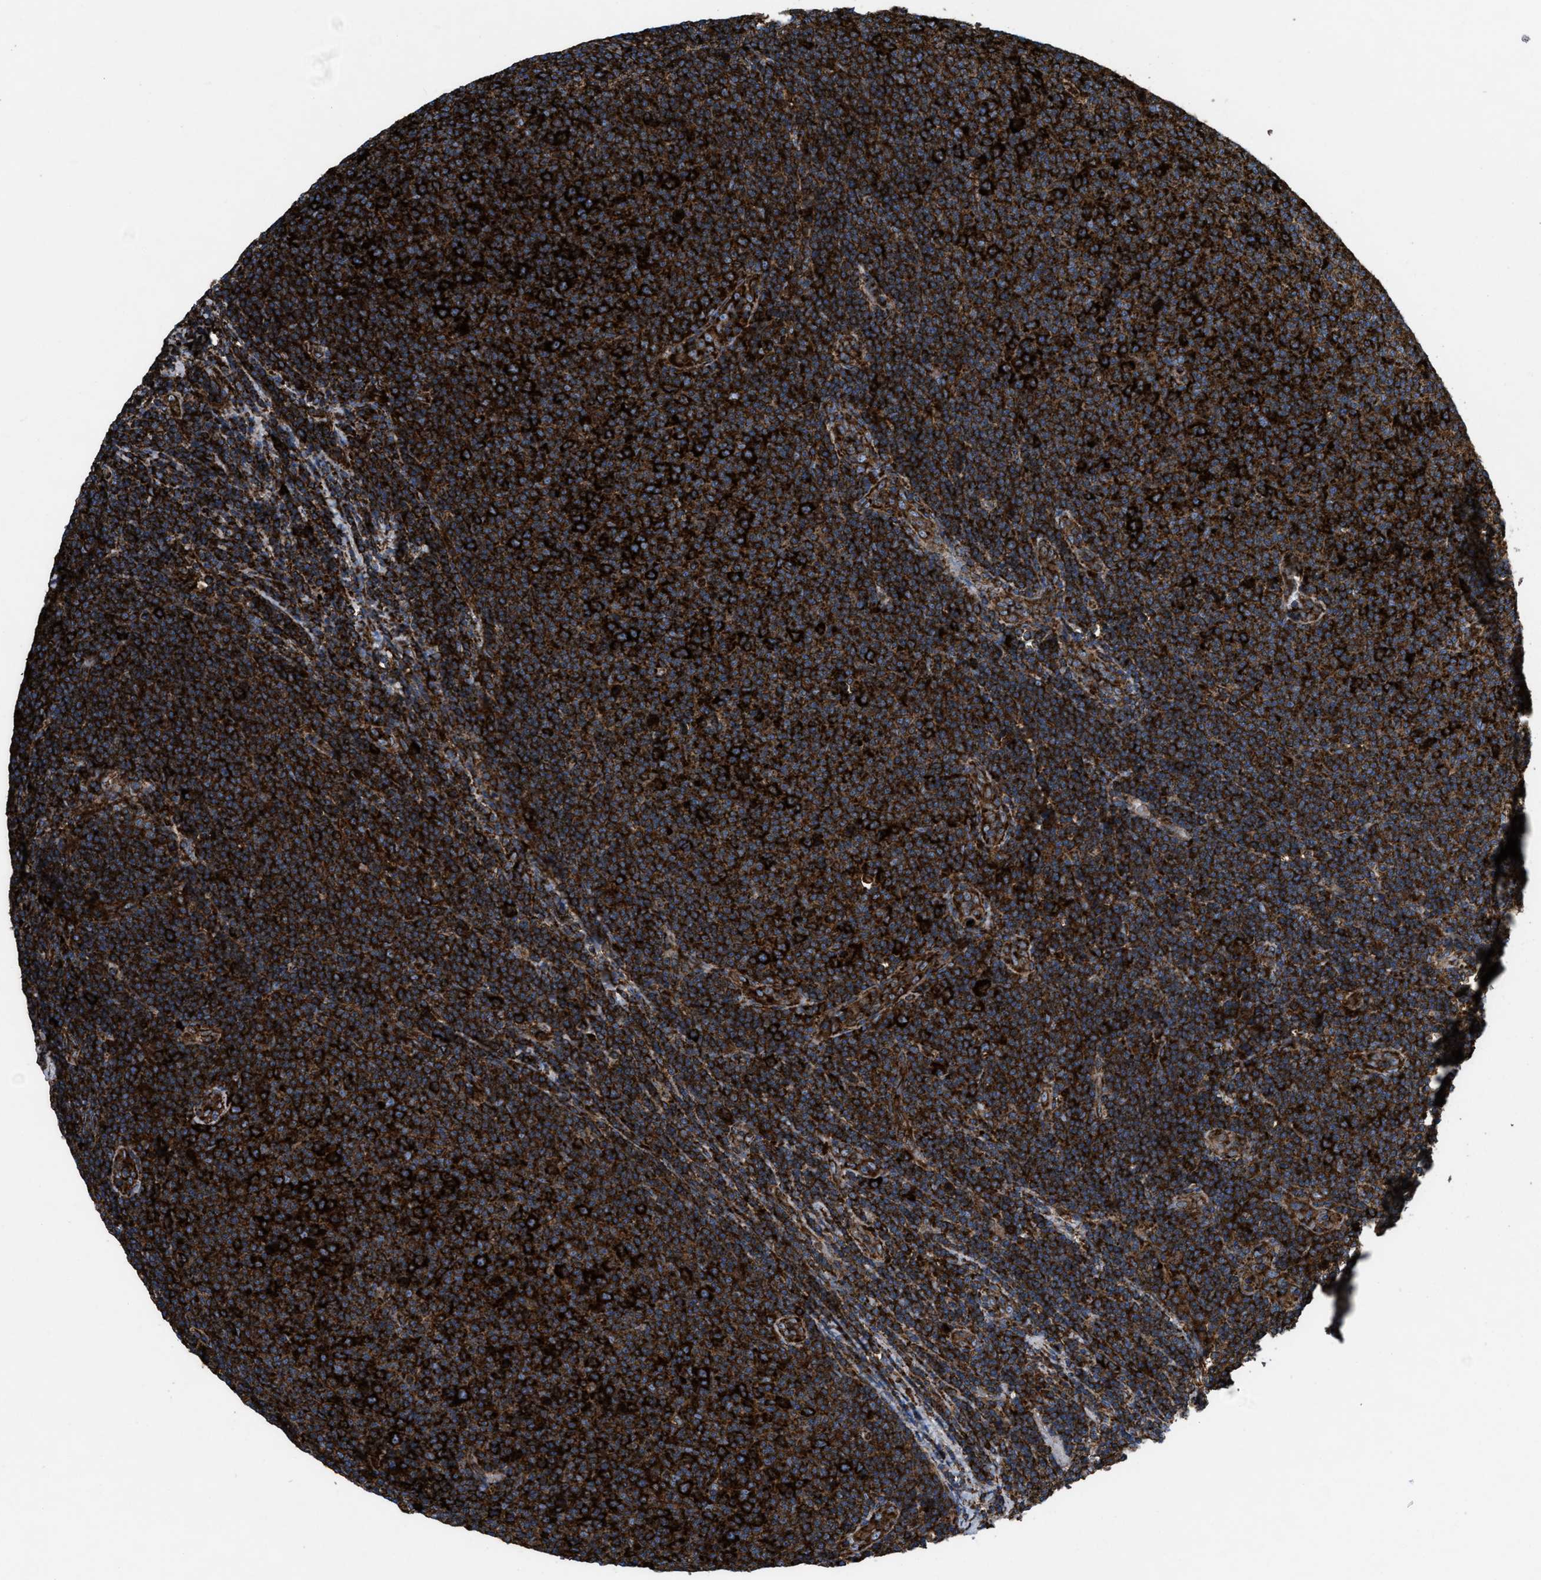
{"staining": {"intensity": "strong", "quantity": ">75%", "location": "cytoplasmic/membranous"}, "tissue": "lymphoma", "cell_type": "Tumor cells", "image_type": "cancer", "snomed": [{"axis": "morphology", "description": "Malignant lymphoma, non-Hodgkin's type, Low grade"}, {"axis": "topography", "description": "Lymph node"}], "caption": "Protein expression analysis of human lymphoma reveals strong cytoplasmic/membranous expression in approximately >75% of tumor cells.", "gene": "CAPRIN1", "patient": {"sex": "male", "age": 66}}